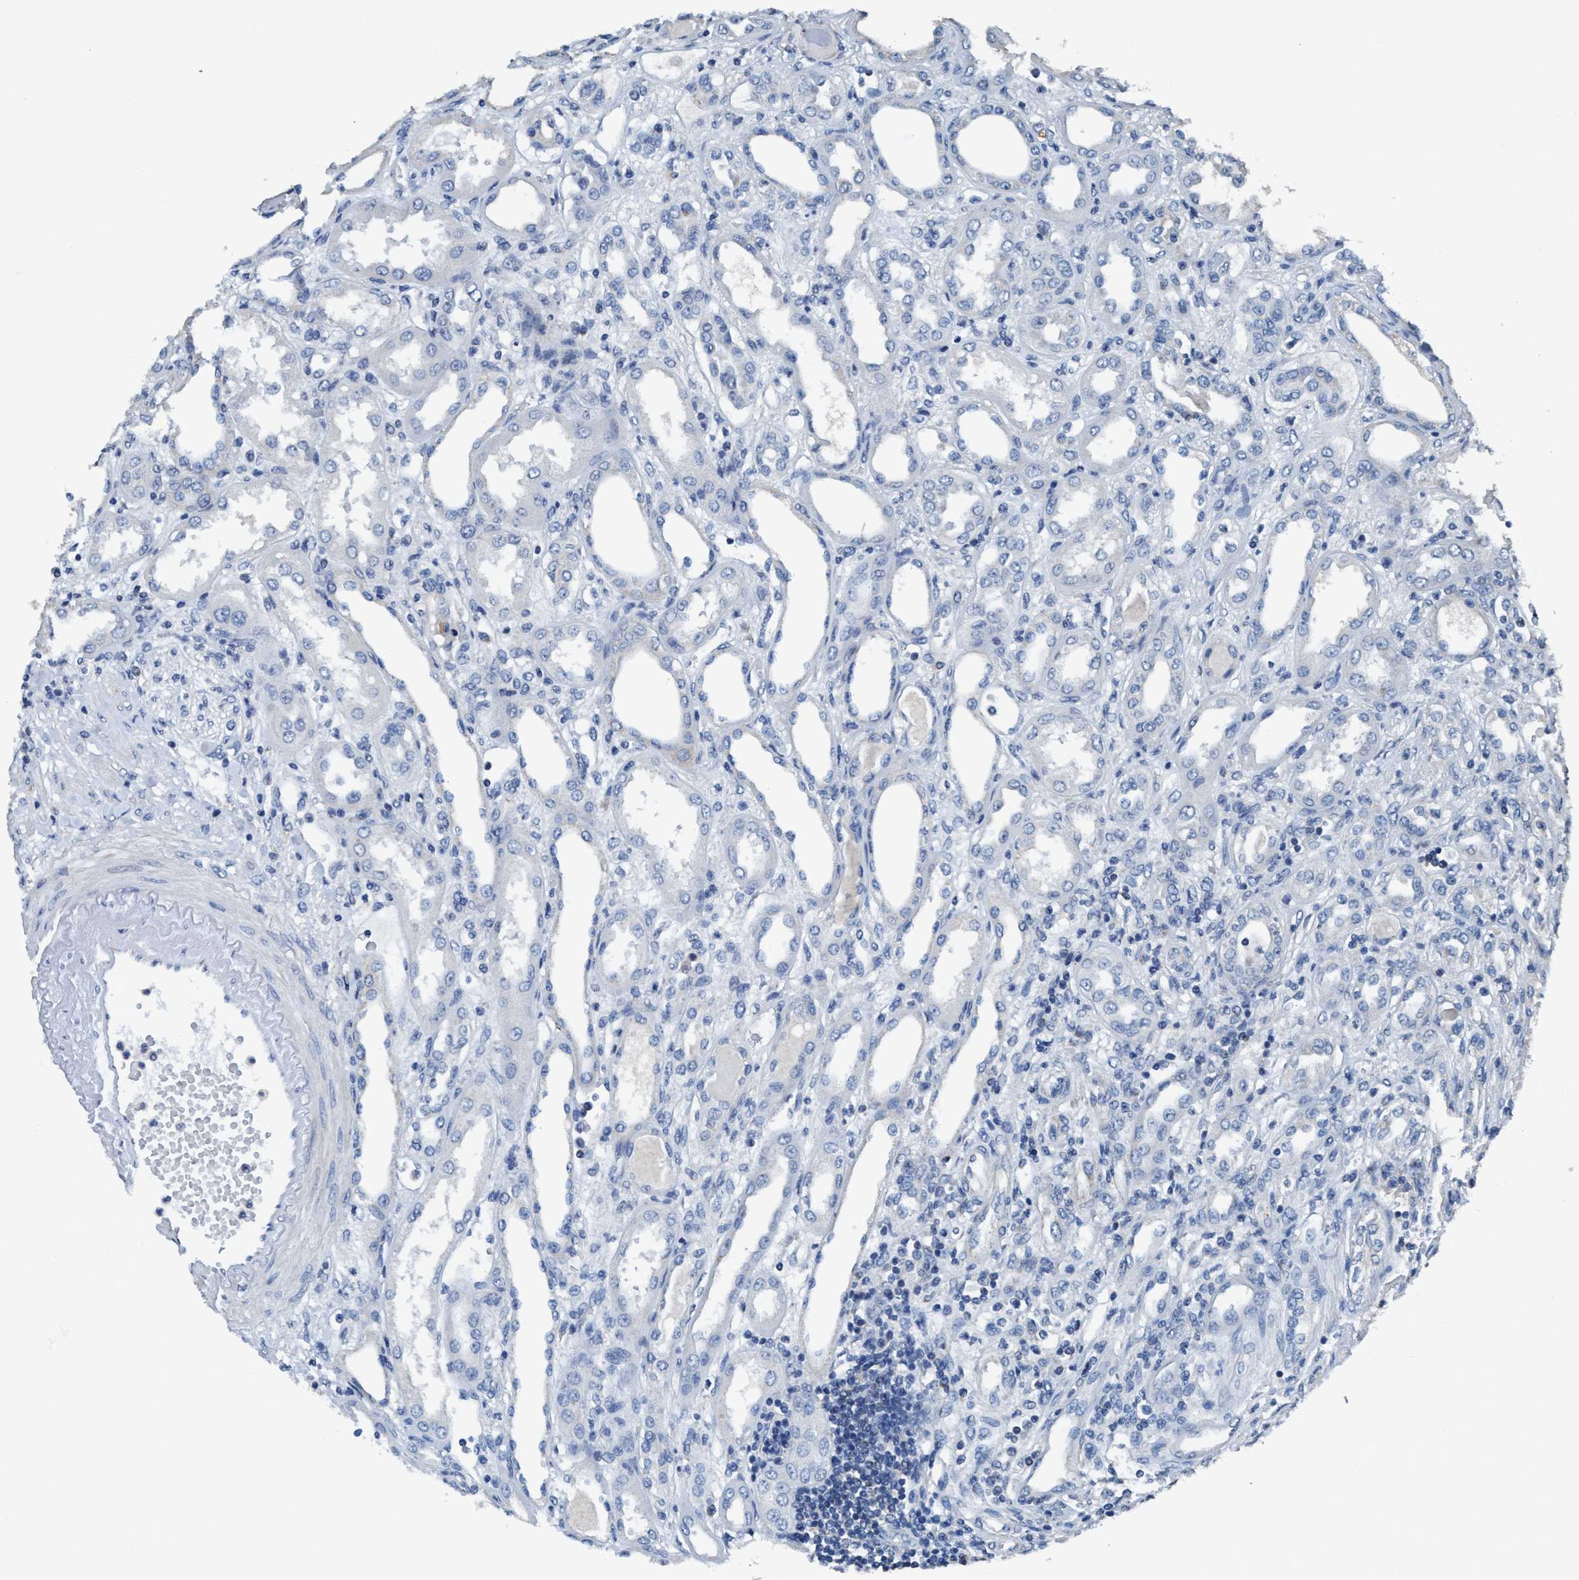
{"staining": {"intensity": "negative", "quantity": "none", "location": "none"}, "tissue": "renal cancer", "cell_type": "Tumor cells", "image_type": "cancer", "snomed": [{"axis": "morphology", "description": "Adenocarcinoma, NOS"}, {"axis": "topography", "description": "Kidney"}], "caption": "The immunohistochemistry image has no significant expression in tumor cells of adenocarcinoma (renal) tissue.", "gene": "ANKFN1", "patient": {"sex": "female", "age": 54}}